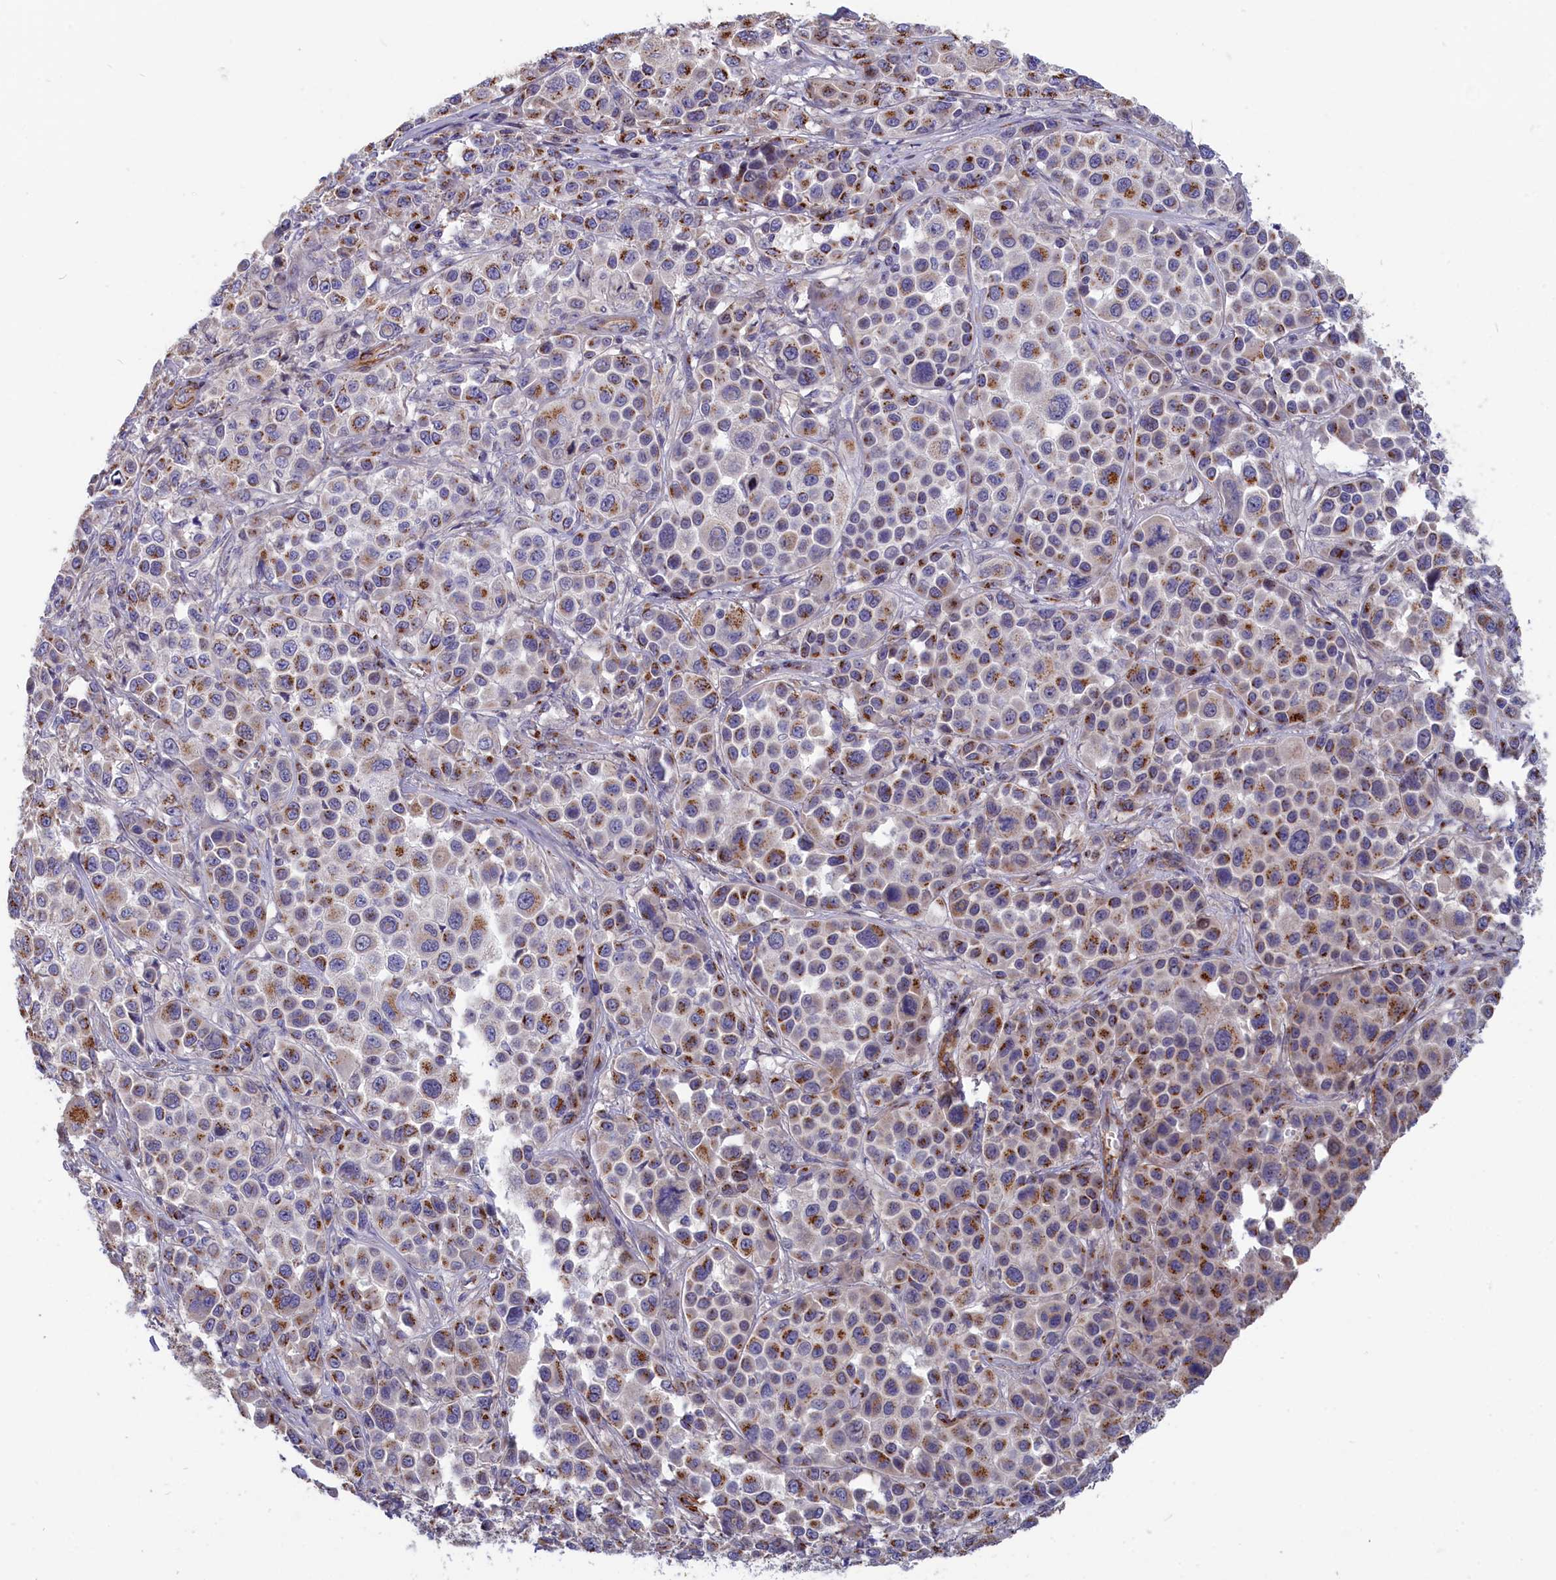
{"staining": {"intensity": "moderate", "quantity": "25%-75%", "location": "cytoplasmic/membranous"}, "tissue": "melanoma", "cell_type": "Tumor cells", "image_type": "cancer", "snomed": [{"axis": "morphology", "description": "Malignant melanoma, NOS"}, {"axis": "topography", "description": "Skin of trunk"}], "caption": "Melanoma stained for a protein (brown) shows moderate cytoplasmic/membranous positive staining in about 25%-75% of tumor cells.", "gene": "TUBGCP4", "patient": {"sex": "male", "age": 71}}